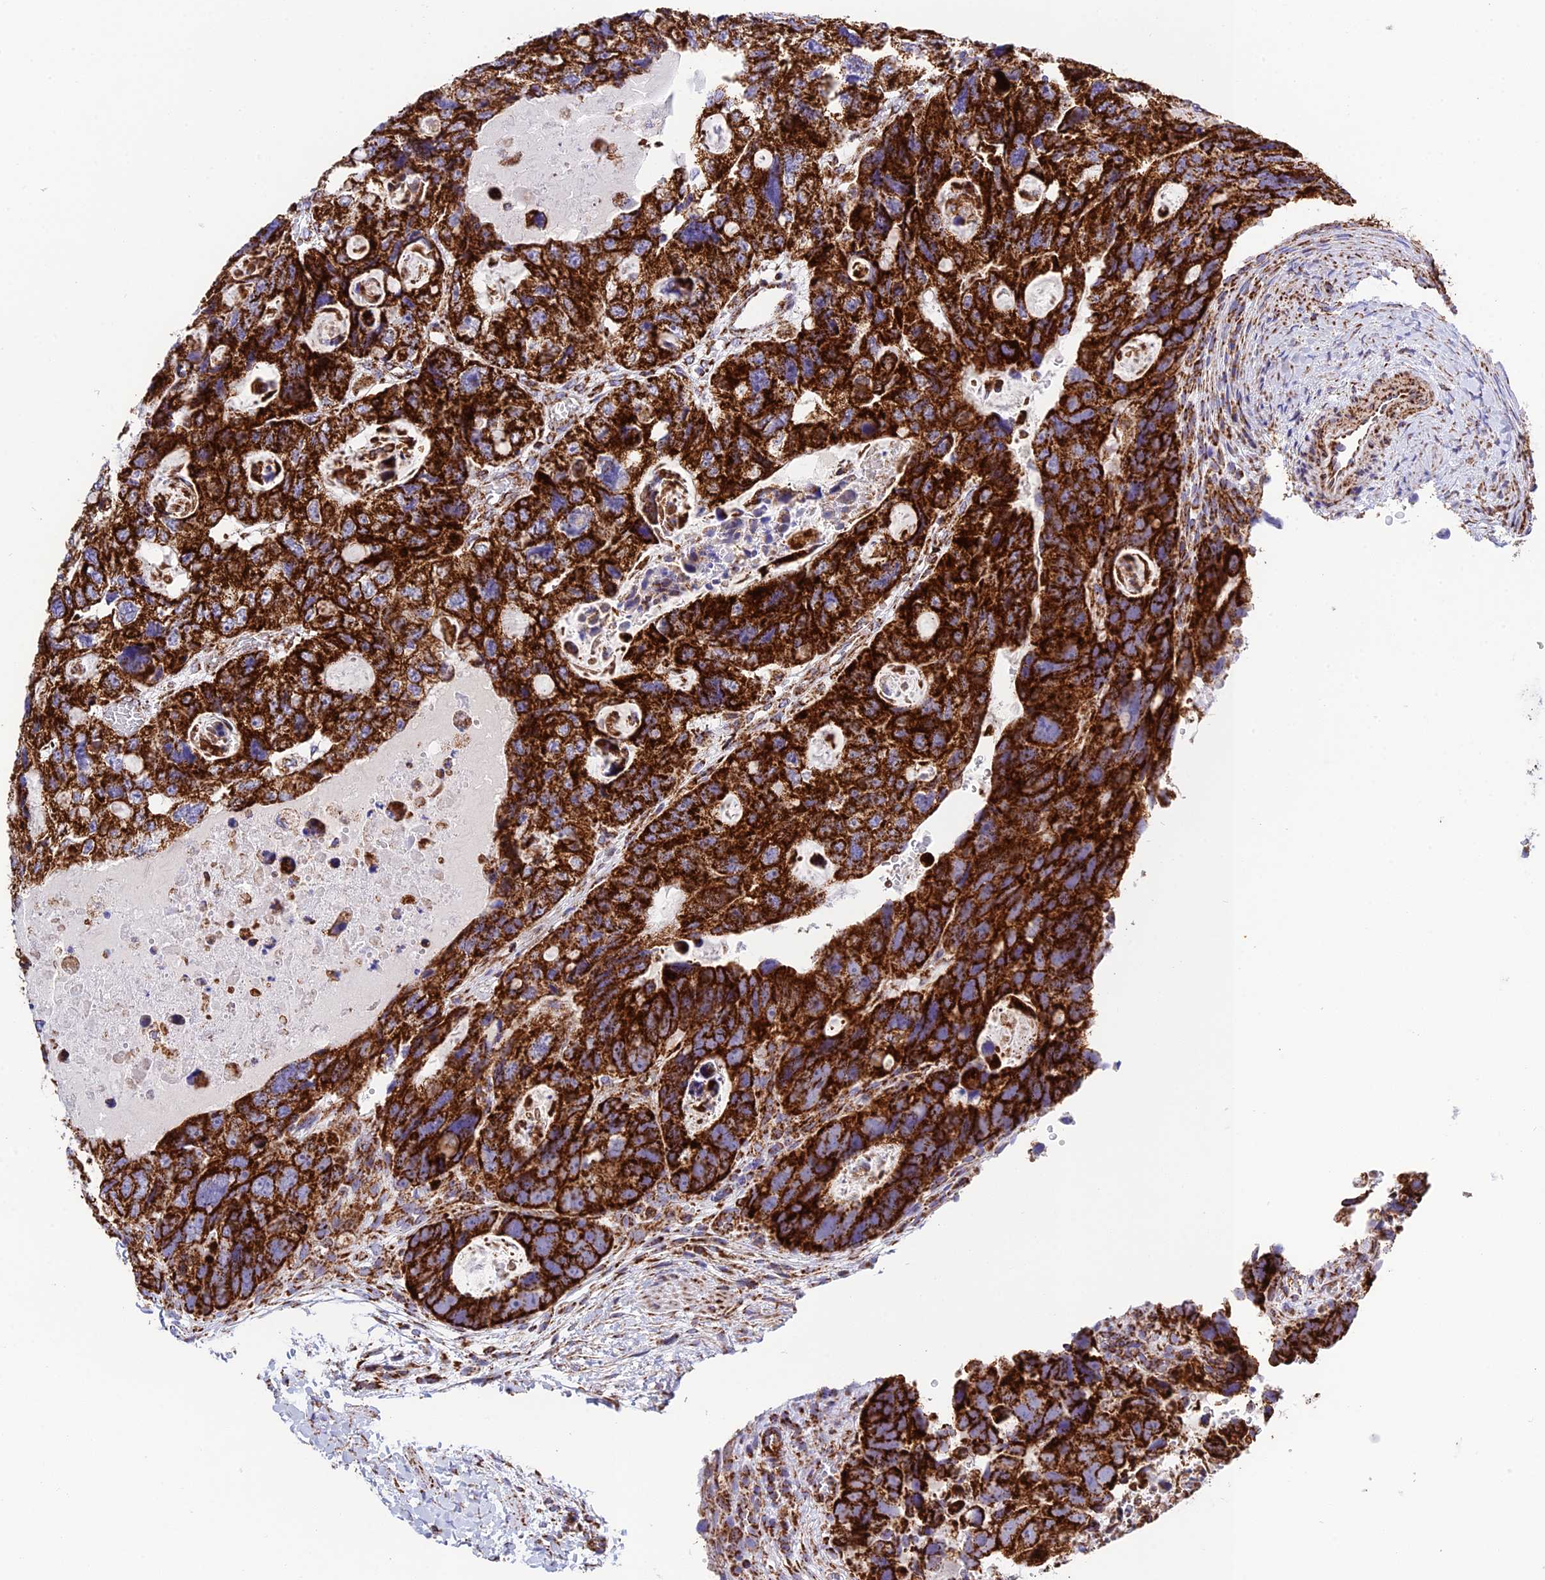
{"staining": {"intensity": "strong", "quantity": ">75%", "location": "cytoplasmic/membranous"}, "tissue": "colorectal cancer", "cell_type": "Tumor cells", "image_type": "cancer", "snomed": [{"axis": "morphology", "description": "Adenocarcinoma, NOS"}, {"axis": "topography", "description": "Rectum"}], "caption": "This micrograph shows immunohistochemistry (IHC) staining of colorectal adenocarcinoma, with high strong cytoplasmic/membranous expression in approximately >75% of tumor cells.", "gene": "CHCHD3", "patient": {"sex": "male", "age": 59}}